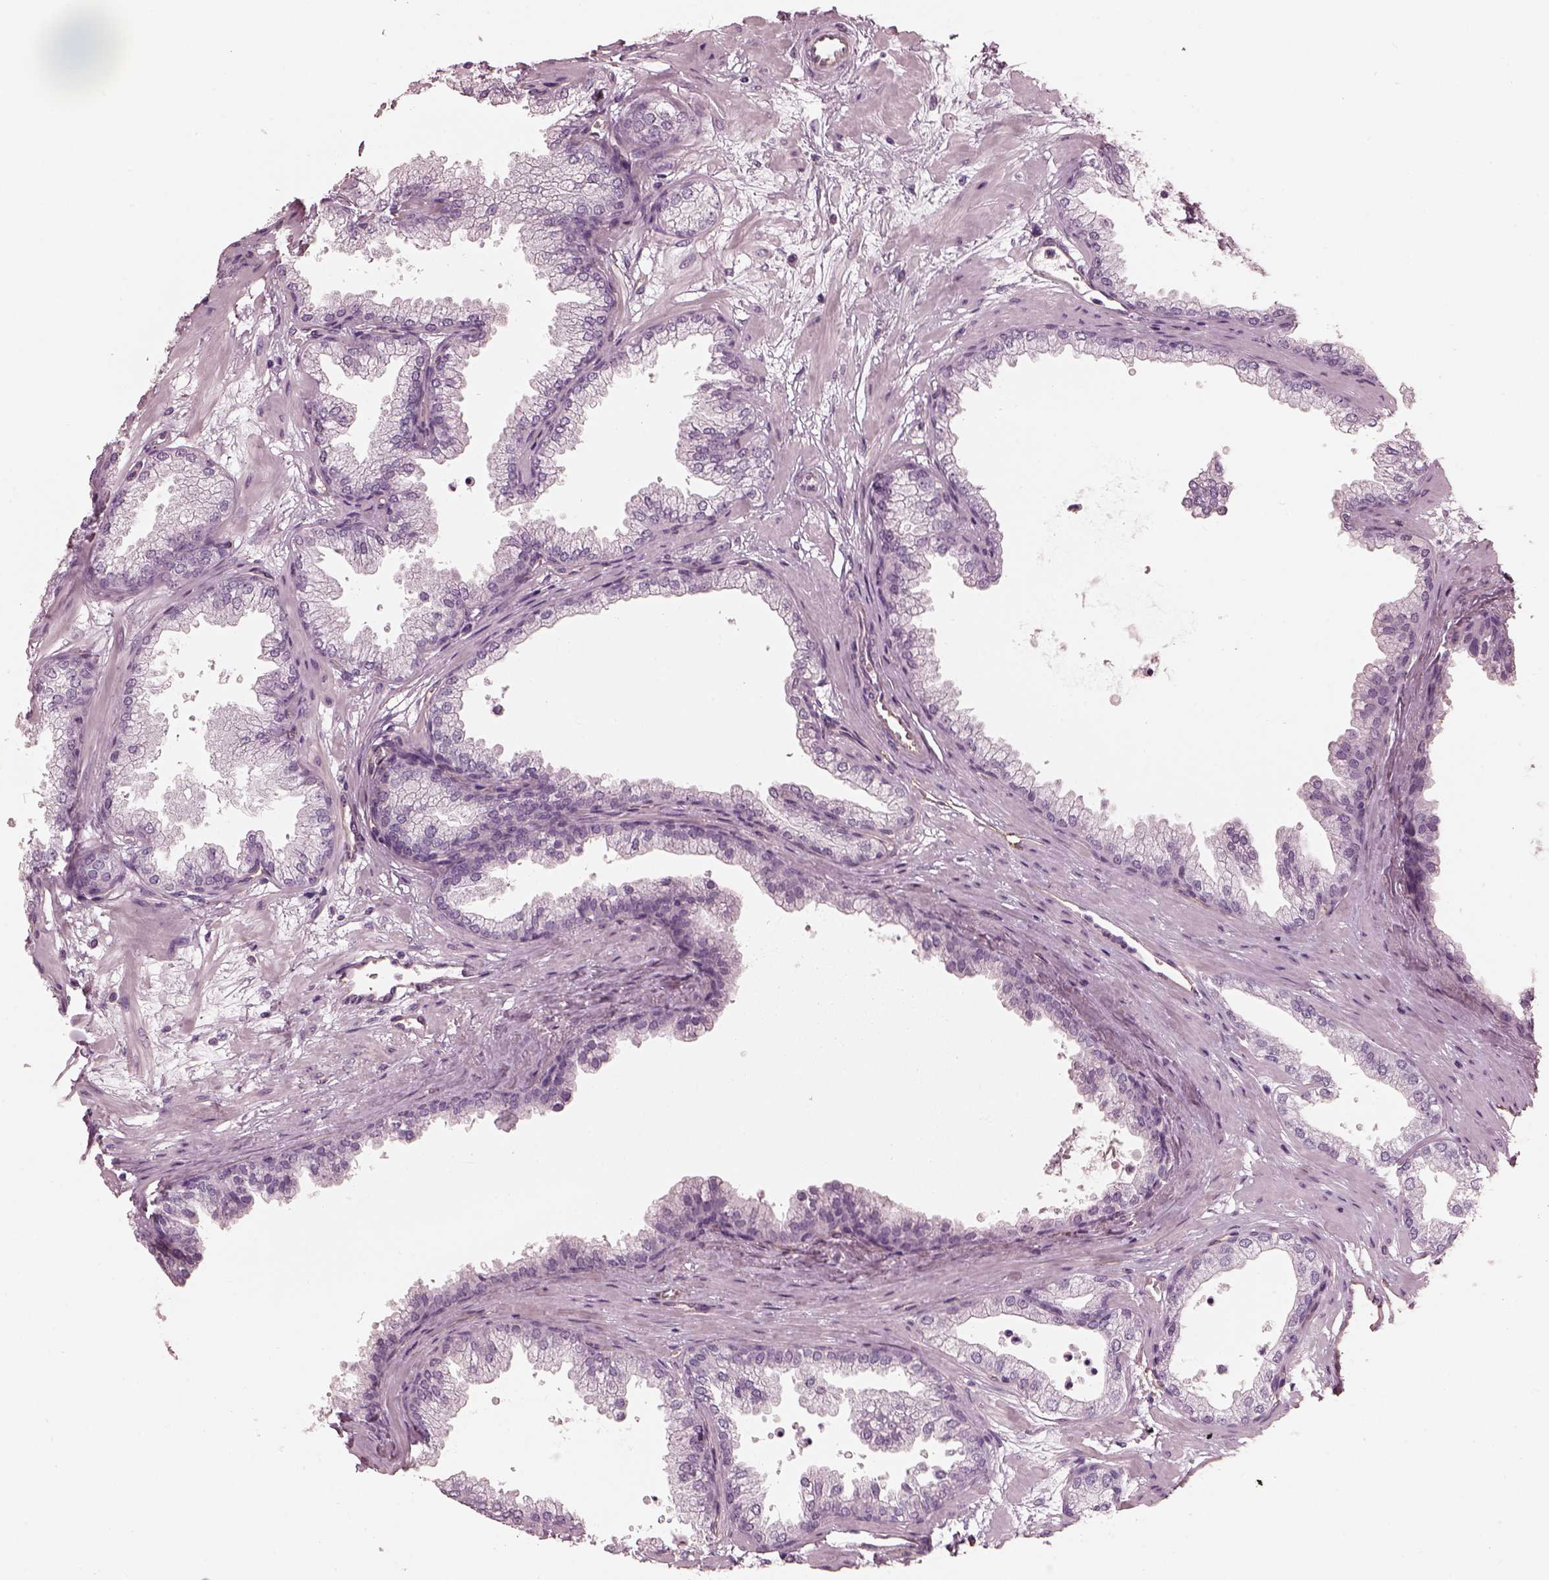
{"staining": {"intensity": "negative", "quantity": "none", "location": "none"}, "tissue": "prostate", "cell_type": "Glandular cells", "image_type": "normal", "snomed": [{"axis": "morphology", "description": "Normal tissue, NOS"}, {"axis": "topography", "description": "Prostate"}], "caption": "Glandular cells are negative for brown protein staining in normal prostate.", "gene": "EIF4E1B", "patient": {"sex": "male", "age": 37}}